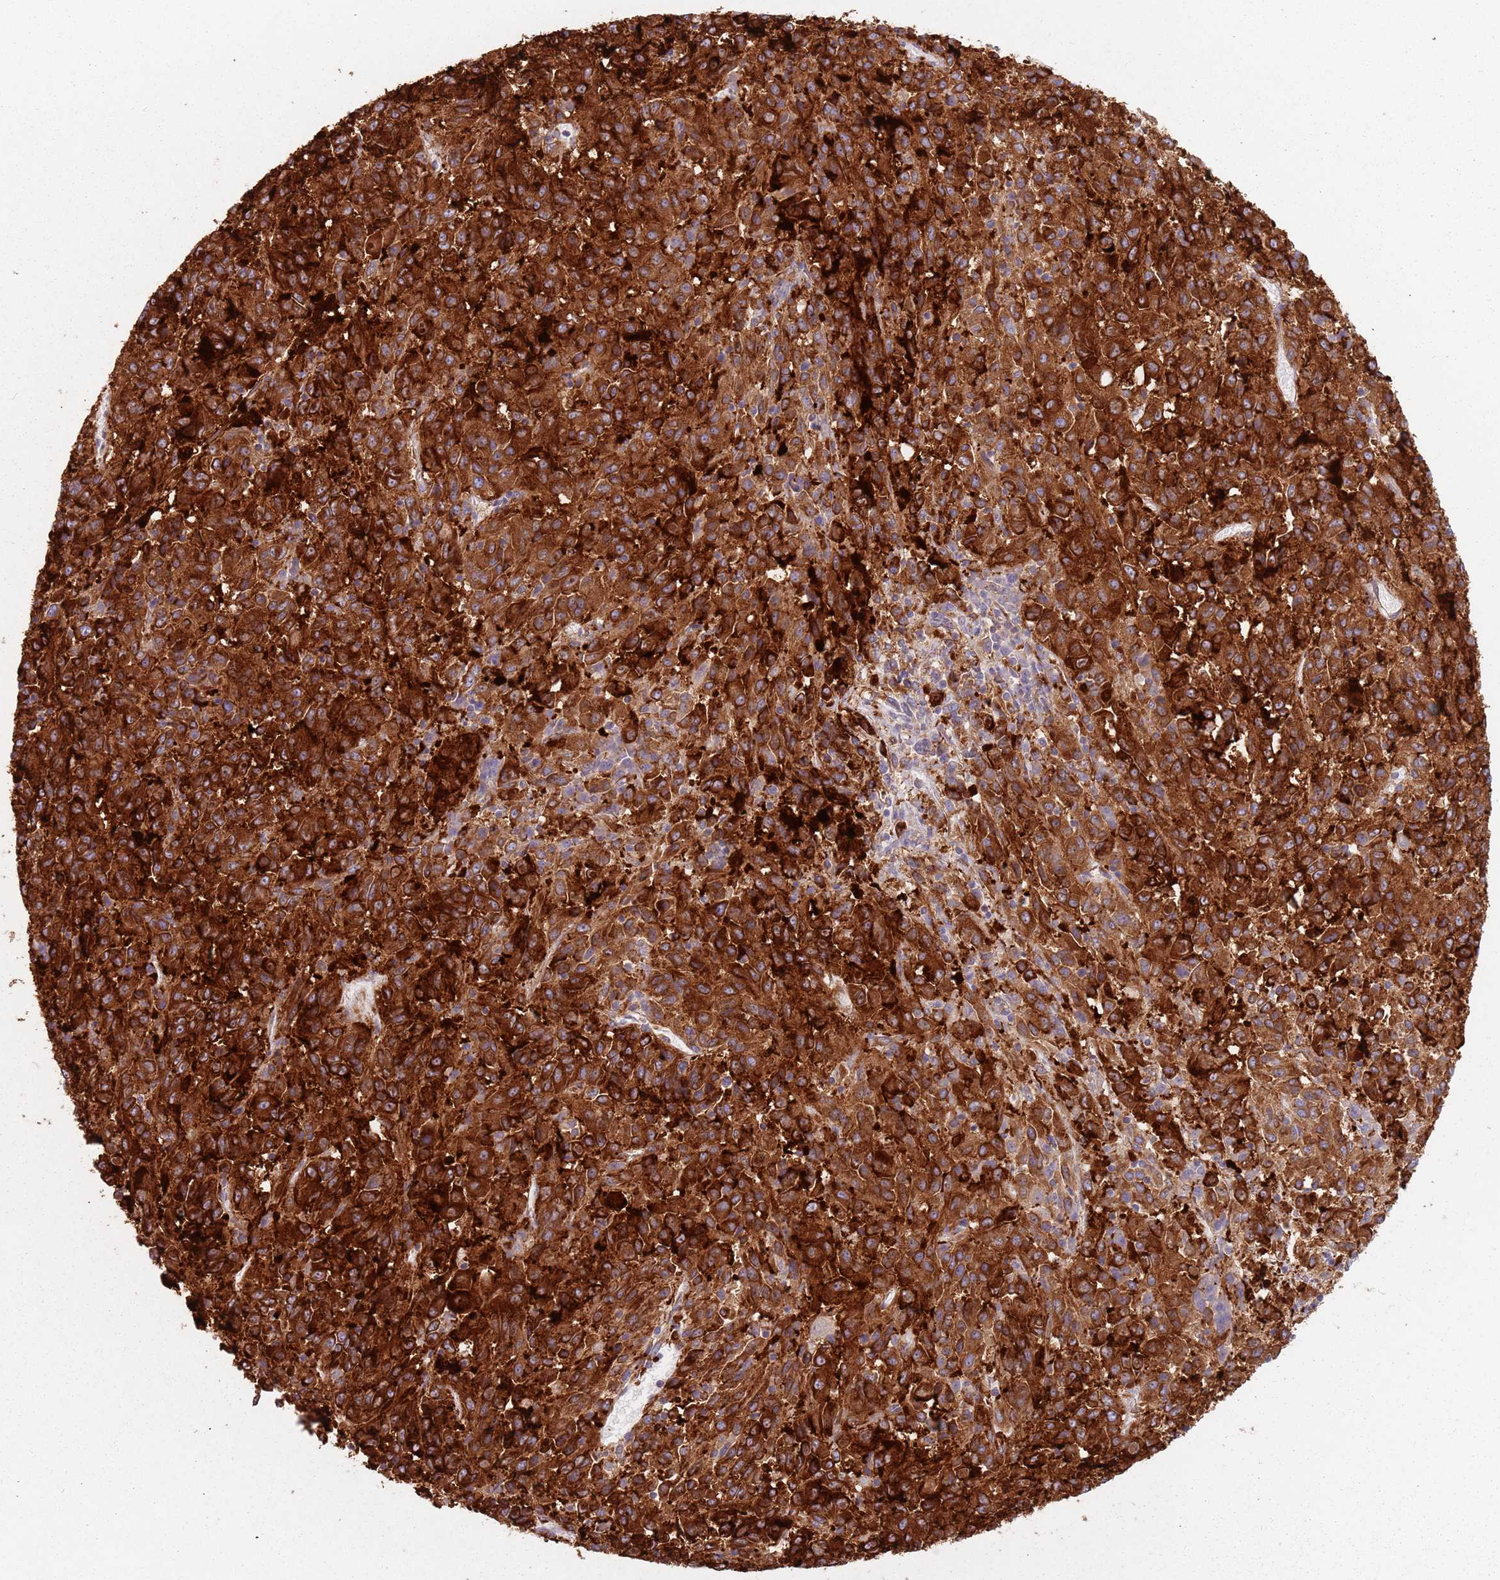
{"staining": {"intensity": "strong", "quantity": ">75%", "location": "cytoplasmic/membranous"}, "tissue": "melanoma", "cell_type": "Tumor cells", "image_type": "cancer", "snomed": [{"axis": "morphology", "description": "Malignant melanoma, Metastatic site"}, {"axis": "topography", "description": "Lung"}], "caption": "Protein staining reveals strong cytoplasmic/membranous expression in approximately >75% of tumor cells in melanoma.", "gene": "TPD52L2", "patient": {"sex": "male", "age": 64}}